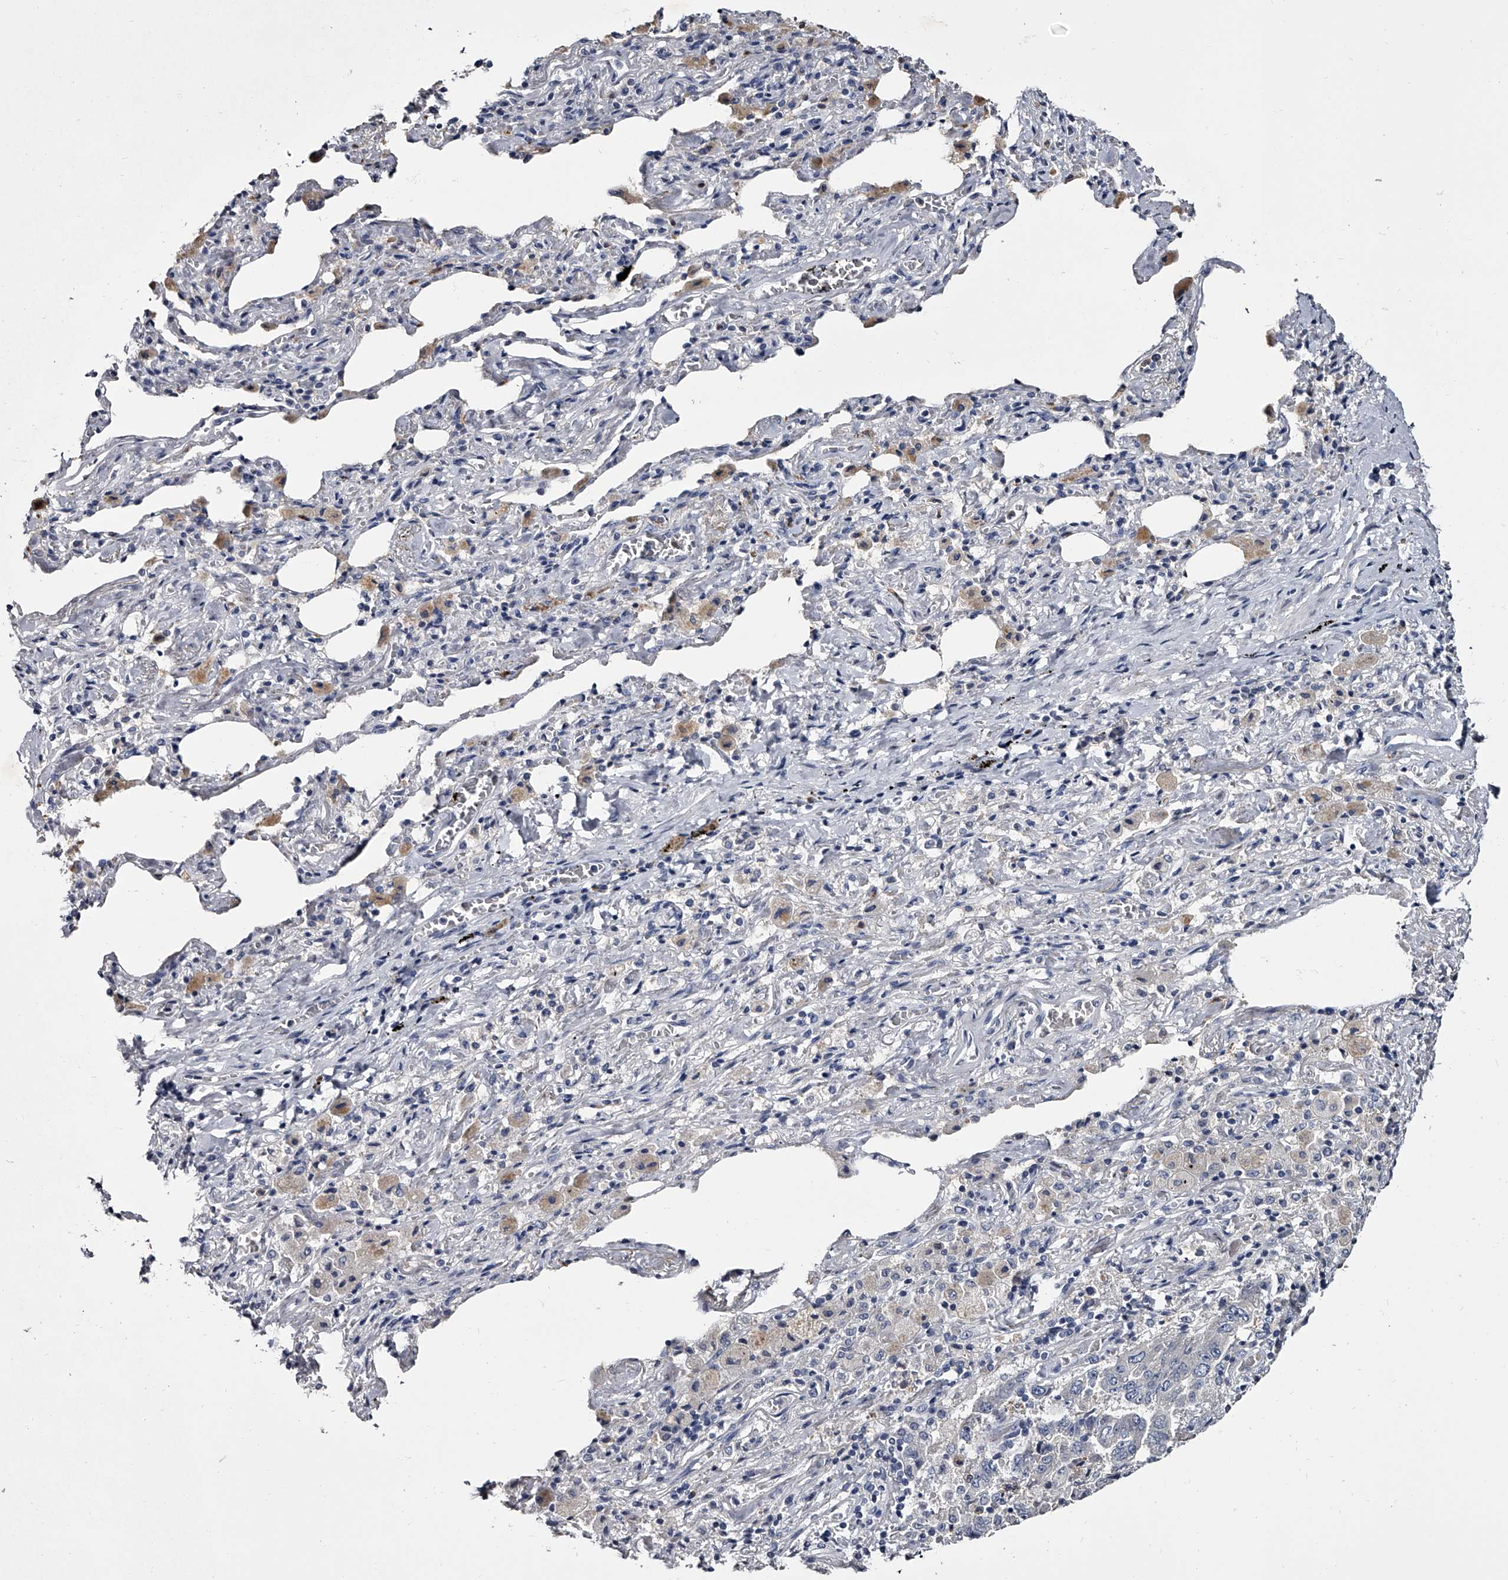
{"staining": {"intensity": "negative", "quantity": "none", "location": "none"}, "tissue": "lung cancer", "cell_type": "Tumor cells", "image_type": "cancer", "snomed": [{"axis": "morphology", "description": "Adenocarcinoma, NOS"}, {"axis": "topography", "description": "Lung"}], "caption": "Protein analysis of lung cancer demonstrates no significant positivity in tumor cells.", "gene": "GAPVD1", "patient": {"sex": "female", "age": 51}}